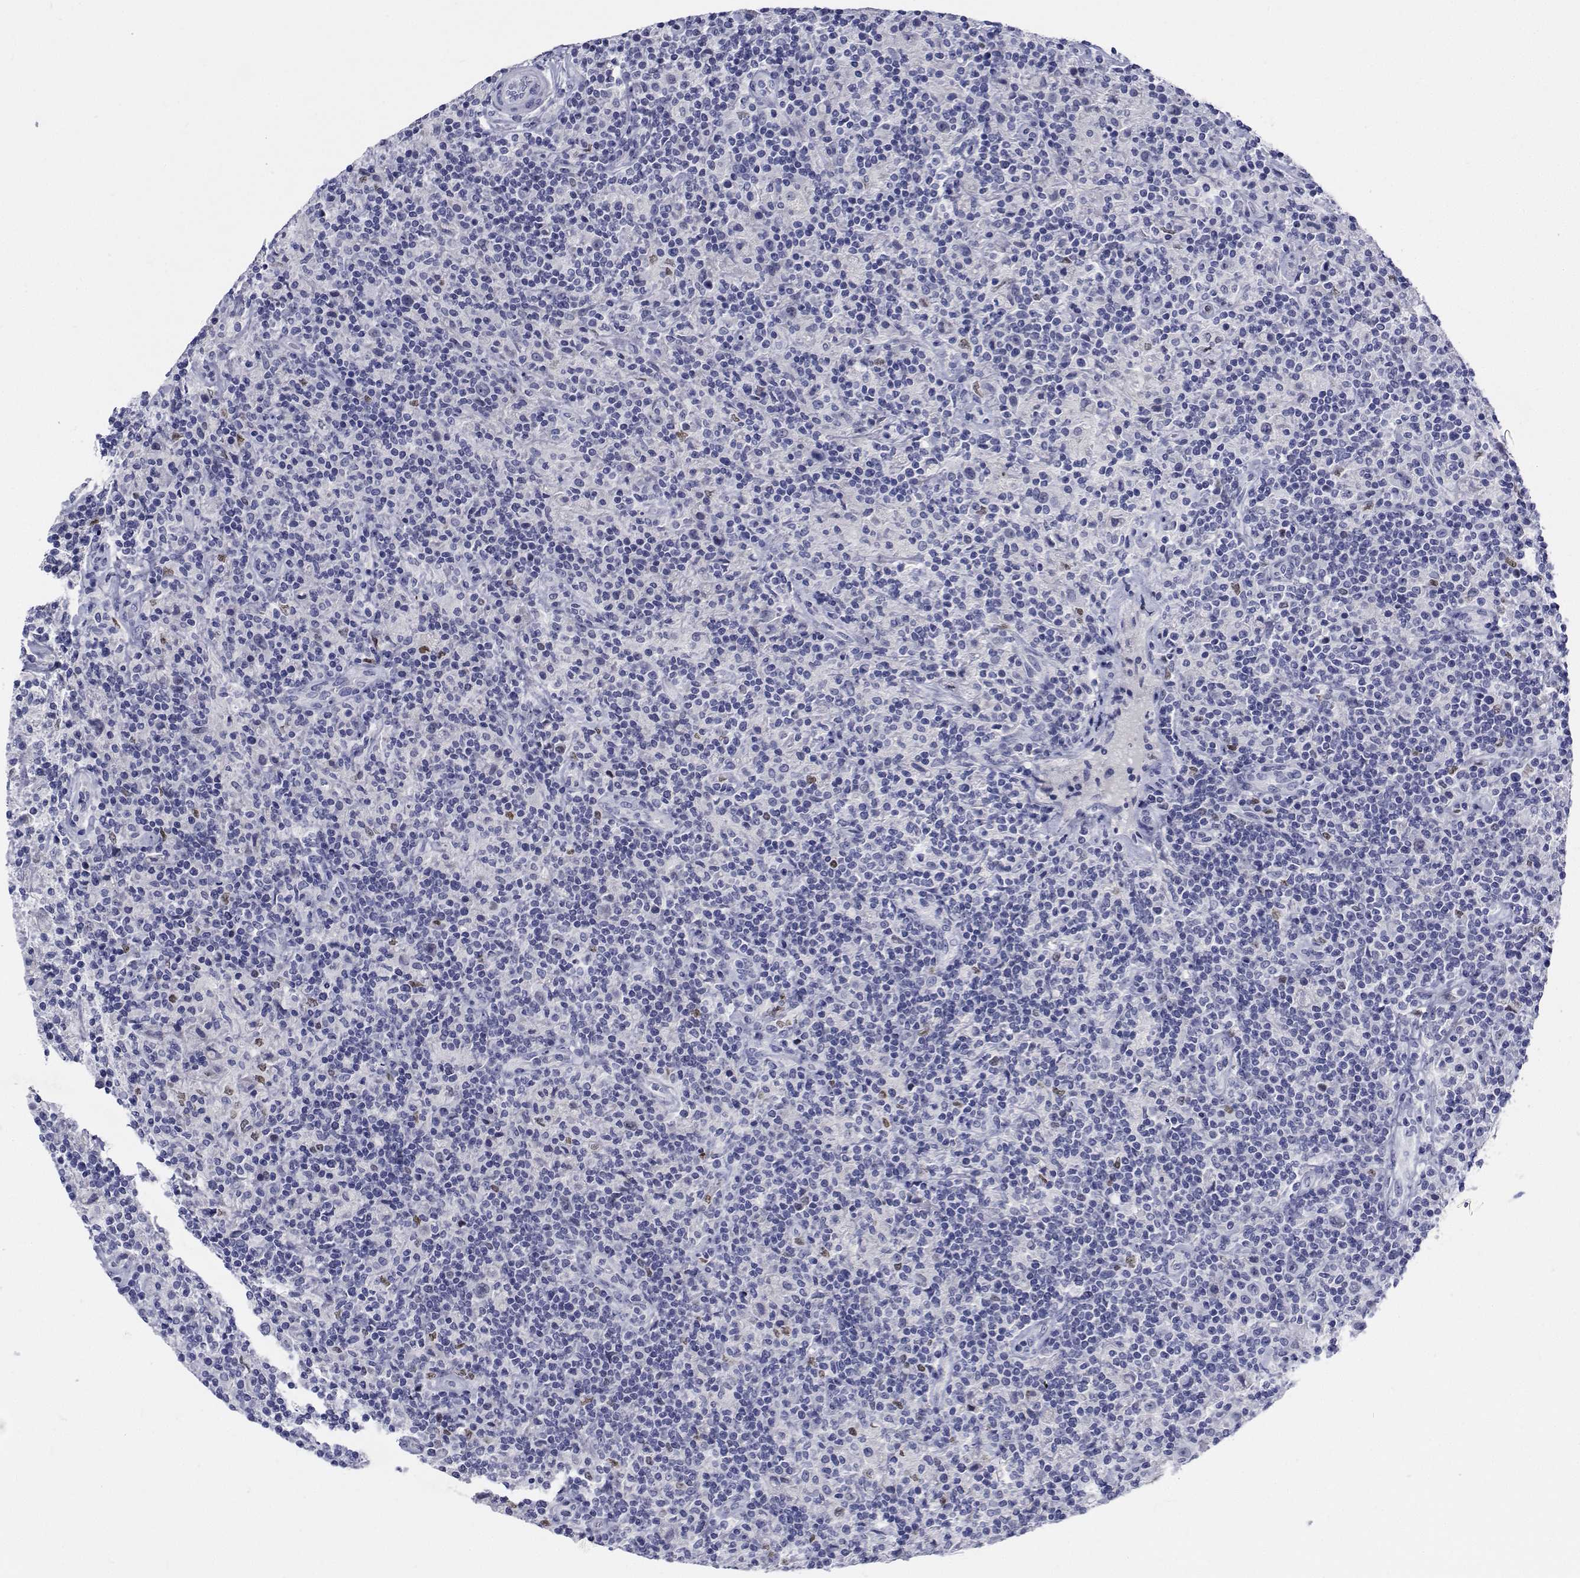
{"staining": {"intensity": "negative", "quantity": "none", "location": "none"}, "tissue": "lymphoma", "cell_type": "Tumor cells", "image_type": "cancer", "snomed": [{"axis": "morphology", "description": "Hodgkin's disease, NOS"}, {"axis": "topography", "description": "Lymph node"}], "caption": "Tumor cells are negative for protein expression in human lymphoma.", "gene": "PLXNA4", "patient": {"sex": "male", "age": 70}}